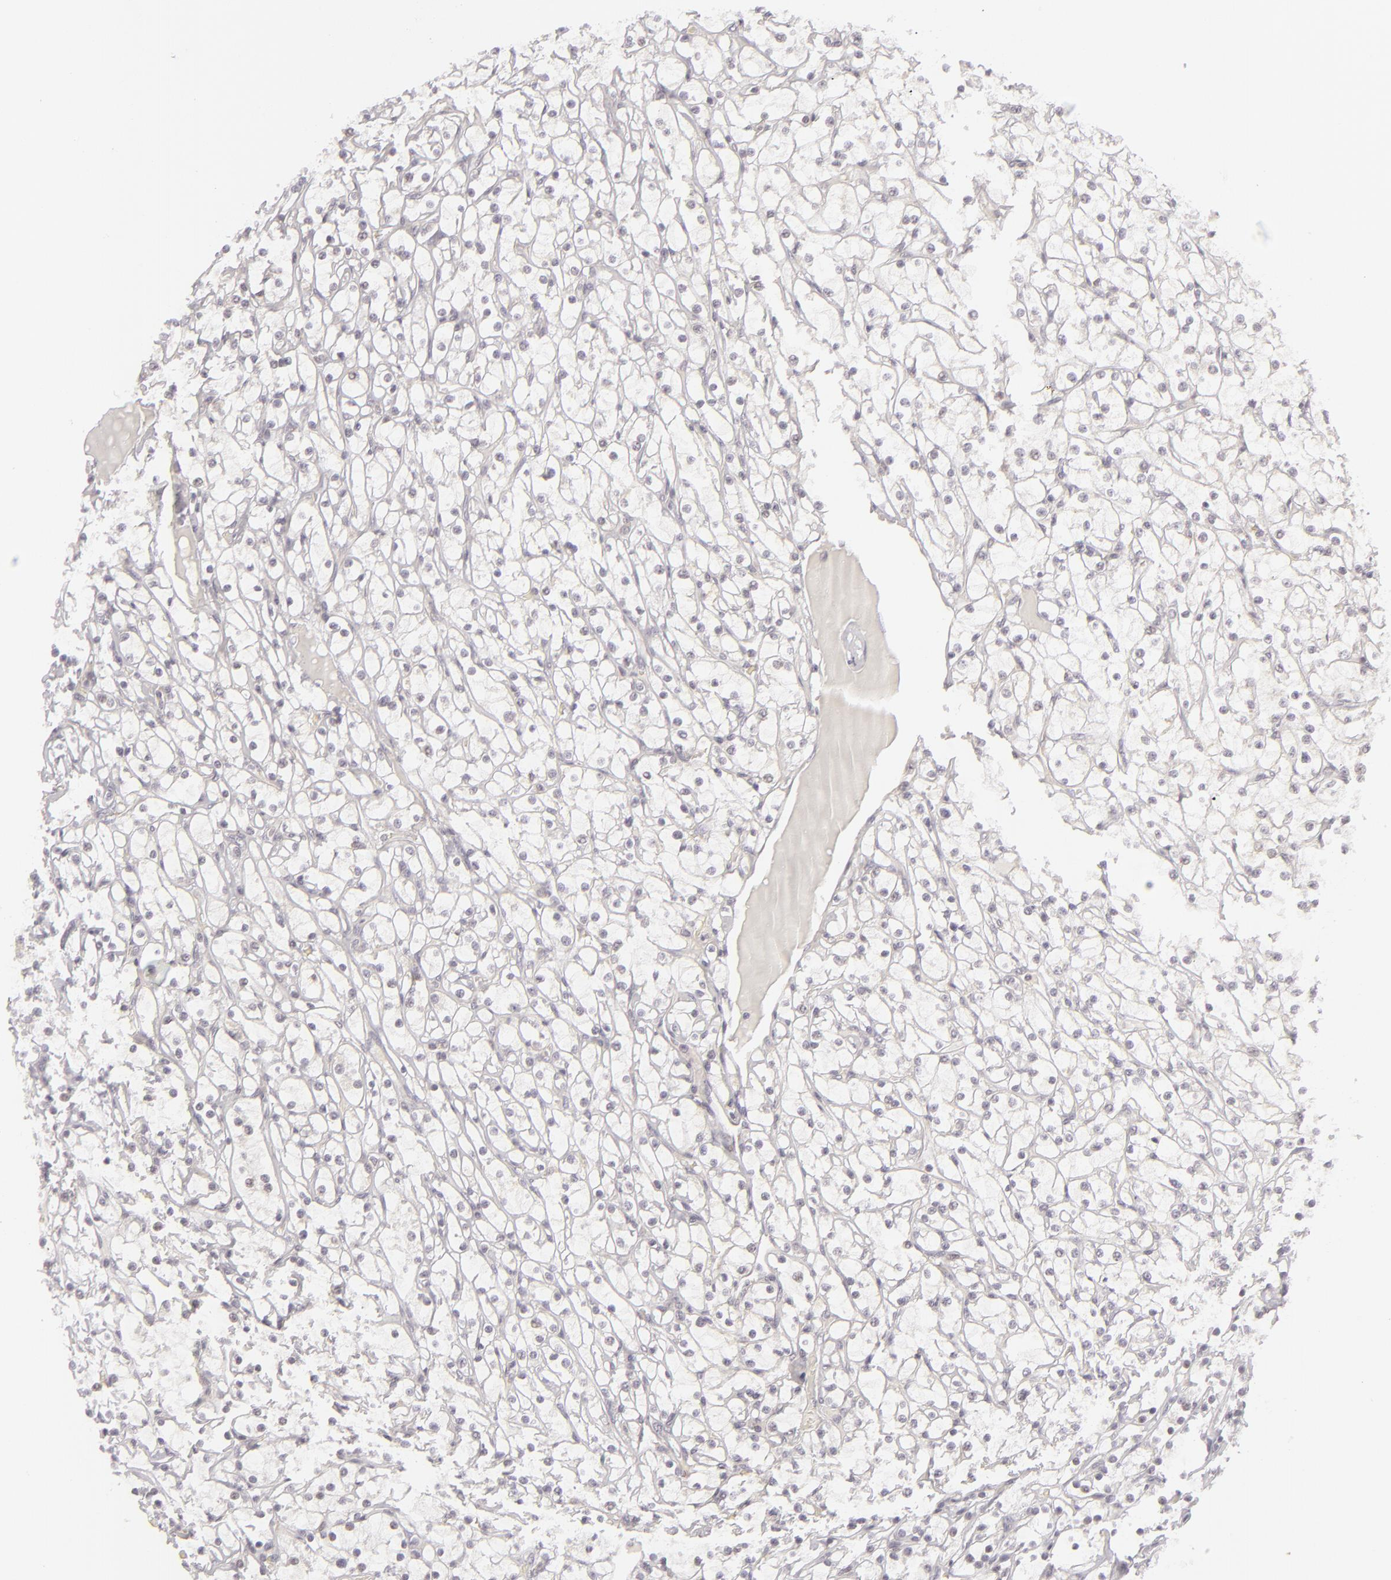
{"staining": {"intensity": "negative", "quantity": "none", "location": "none"}, "tissue": "renal cancer", "cell_type": "Tumor cells", "image_type": "cancer", "snomed": [{"axis": "morphology", "description": "Adenocarcinoma, NOS"}, {"axis": "topography", "description": "Kidney"}], "caption": "Immunohistochemistry of renal adenocarcinoma demonstrates no expression in tumor cells.", "gene": "SIX1", "patient": {"sex": "female", "age": 73}}